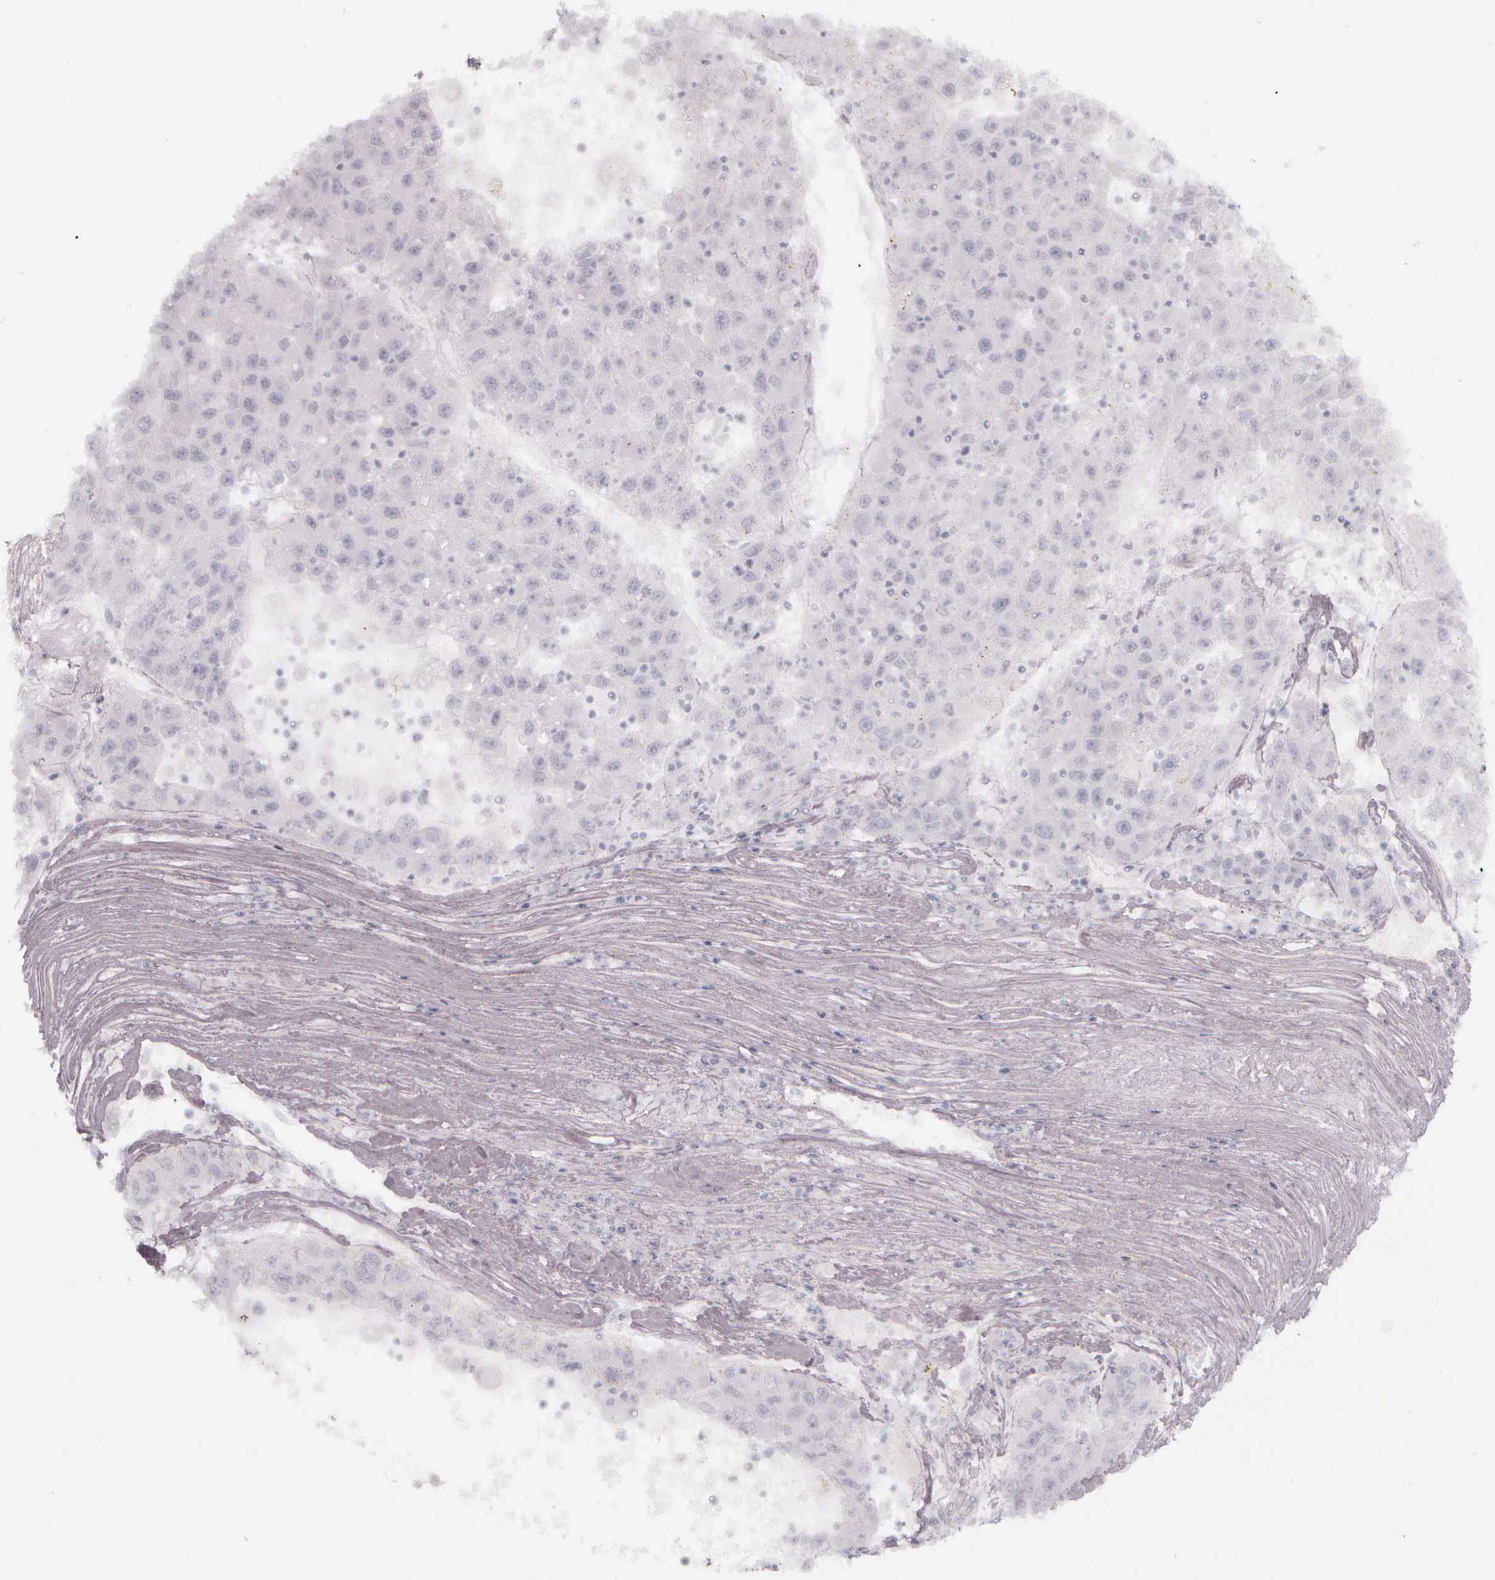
{"staining": {"intensity": "negative", "quantity": "none", "location": "none"}, "tissue": "liver cancer", "cell_type": "Tumor cells", "image_type": "cancer", "snomed": [{"axis": "morphology", "description": "Carcinoma, Hepatocellular, NOS"}, {"axis": "topography", "description": "Liver"}], "caption": "DAB (3,3'-diaminobenzidine) immunohistochemical staining of hepatocellular carcinoma (liver) exhibits no significant staining in tumor cells. (DAB (3,3'-diaminobenzidine) immunohistochemistry (IHC), high magnification).", "gene": "KRT14", "patient": {"sex": "male", "age": 49}}